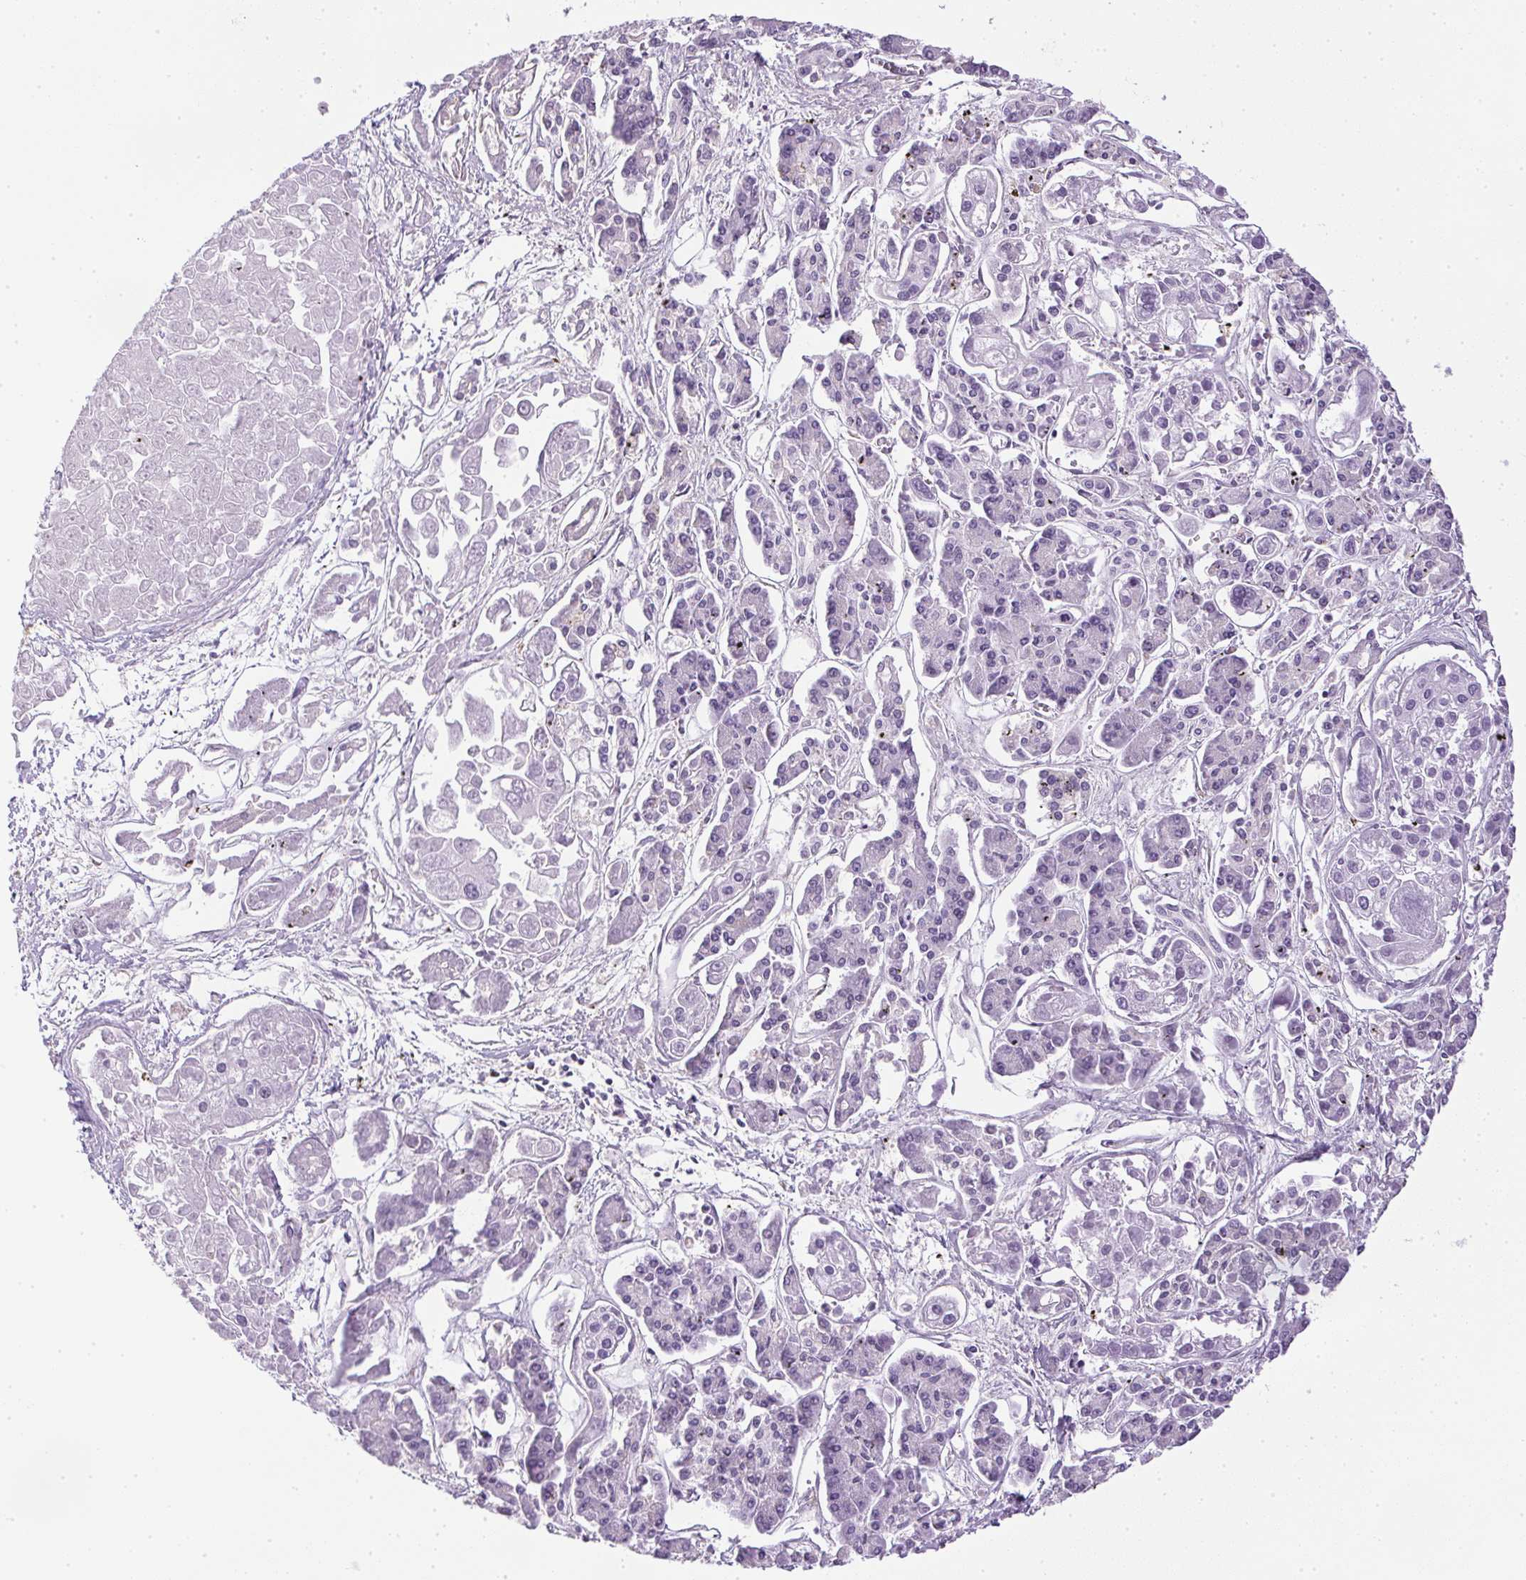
{"staining": {"intensity": "negative", "quantity": "none", "location": "none"}, "tissue": "pancreatic cancer", "cell_type": "Tumor cells", "image_type": "cancer", "snomed": [{"axis": "morphology", "description": "Adenocarcinoma, NOS"}, {"axis": "topography", "description": "Pancreas"}], "caption": "The photomicrograph displays no staining of tumor cells in adenocarcinoma (pancreatic).", "gene": "PRL", "patient": {"sex": "male", "age": 85}}